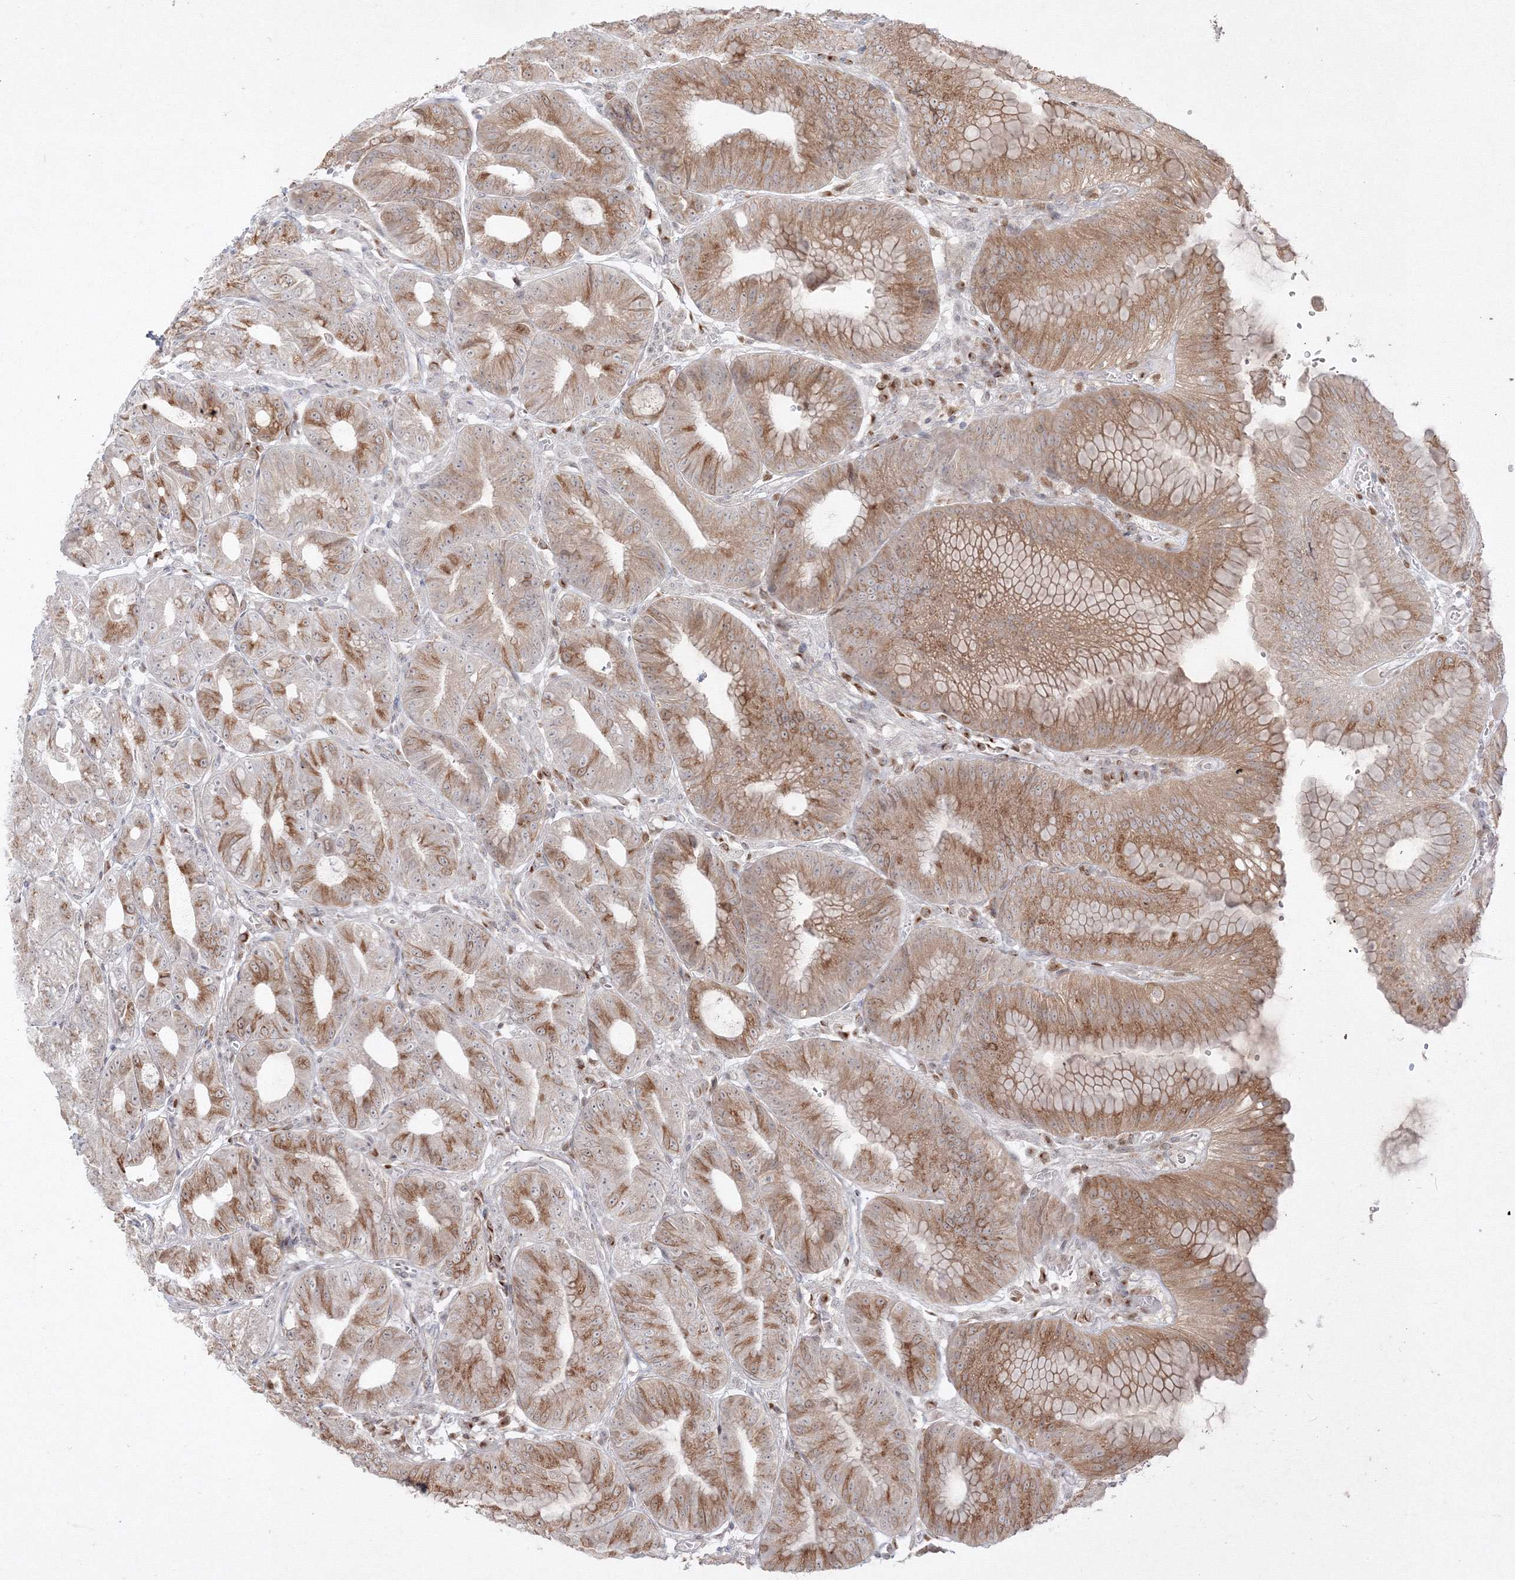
{"staining": {"intensity": "moderate", "quantity": ">75%", "location": "cytoplasmic/membranous"}, "tissue": "stomach", "cell_type": "Glandular cells", "image_type": "normal", "snomed": [{"axis": "morphology", "description": "Normal tissue, NOS"}, {"axis": "topography", "description": "Stomach, lower"}], "caption": "This histopathology image shows benign stomach stained with immunohistochemistry (IHC) to label a protein in brown. The cytoplasmic/membranous of glandular cells show moderate positivity for the protein. Nuclei are counter-stained blue.", "gene": "TMEM50B", "patient": {"sex": "male", "age": 71}}